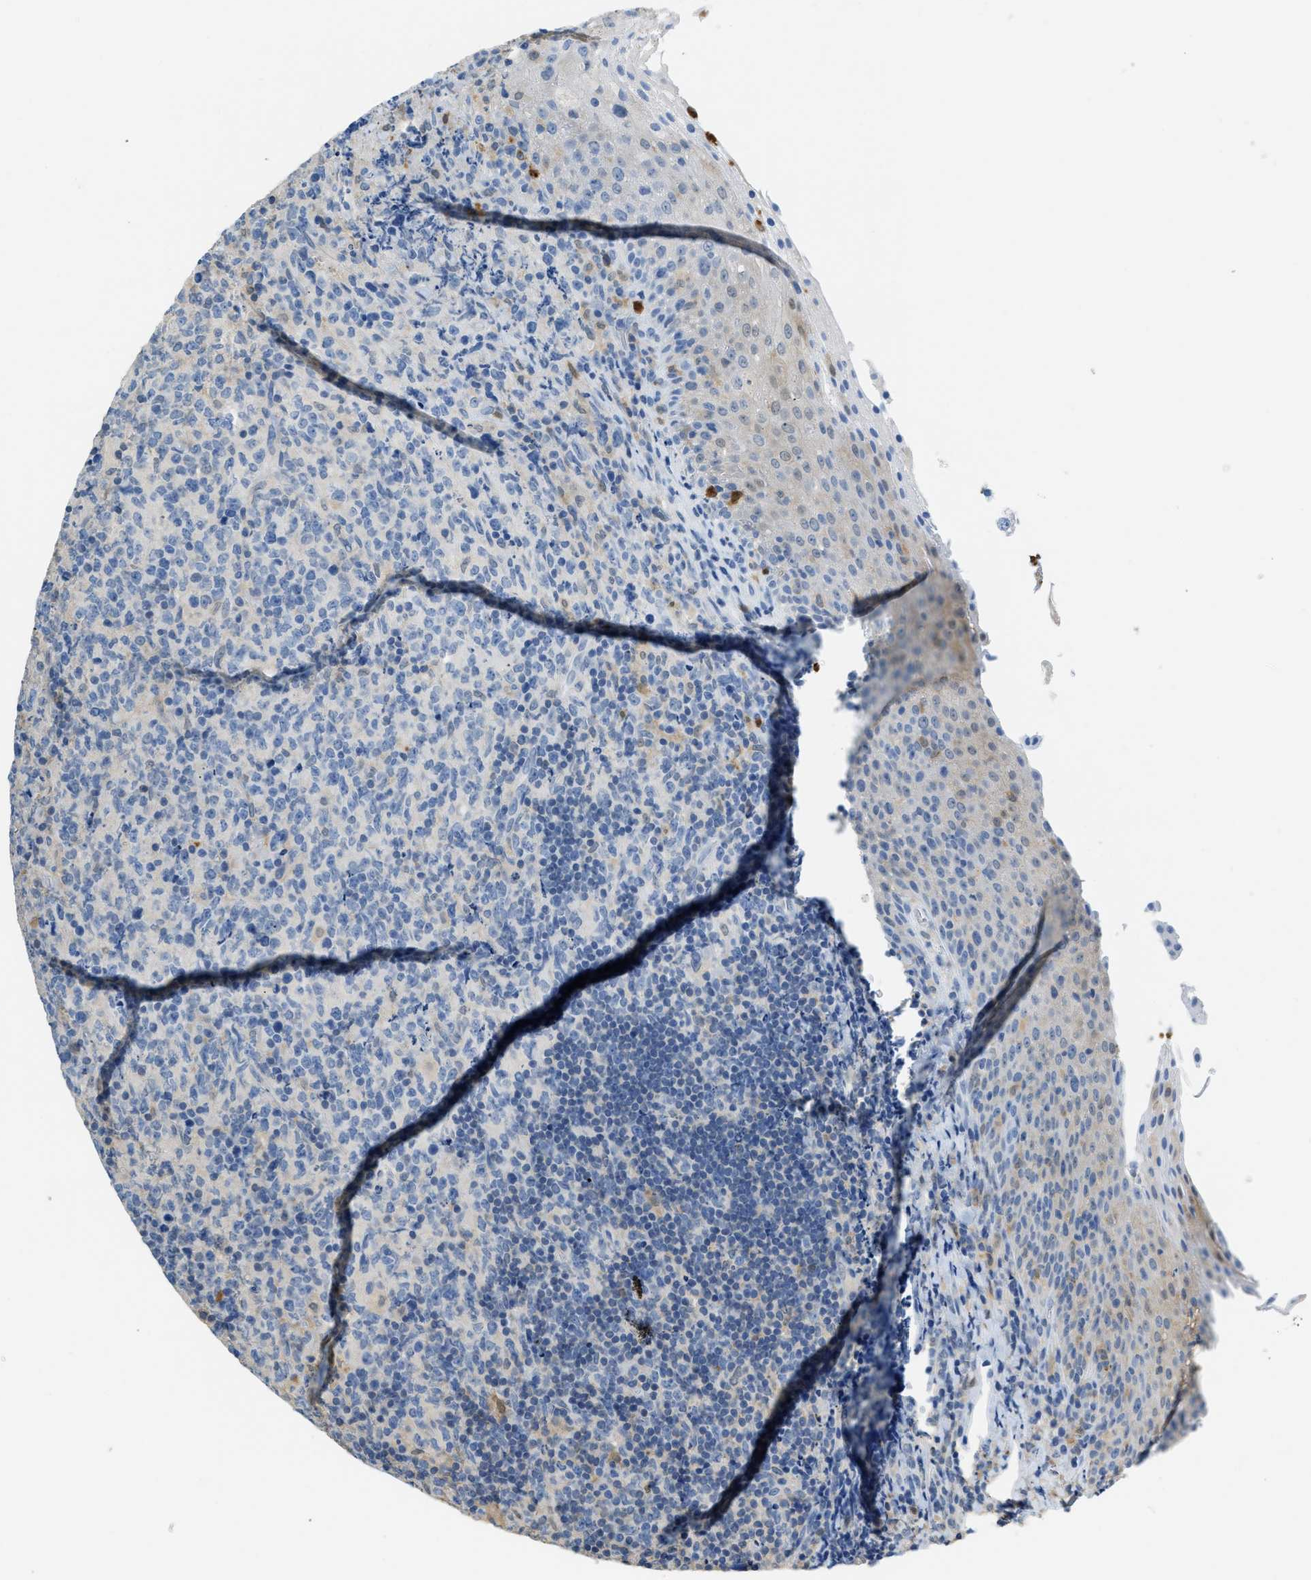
{"staining": {"intensity": "negative", "quantity": "none", "location": "none"}, "tissue": "lymphoma", "cell_type": "Tumor cells", "image_type": "cancer", "snomed": [{"axis": "morphology", "description": "Malignant lymphoma, non-Hodgkin's type, High grade"}, {"axis": "topography", "description": "Tonsil"}], "caption": "Tumor cells are negative for brown protein staining in malignant lymphoma, non-Hodgkin's type (high-grade). (DAB (3,3'-diaminobenzidine) immunohistochemistry (IHC) visualized using brightfield microscopy, high magnification).", "gene": "SERPINB1", "patient": {"sex": "female", "age": 36}}